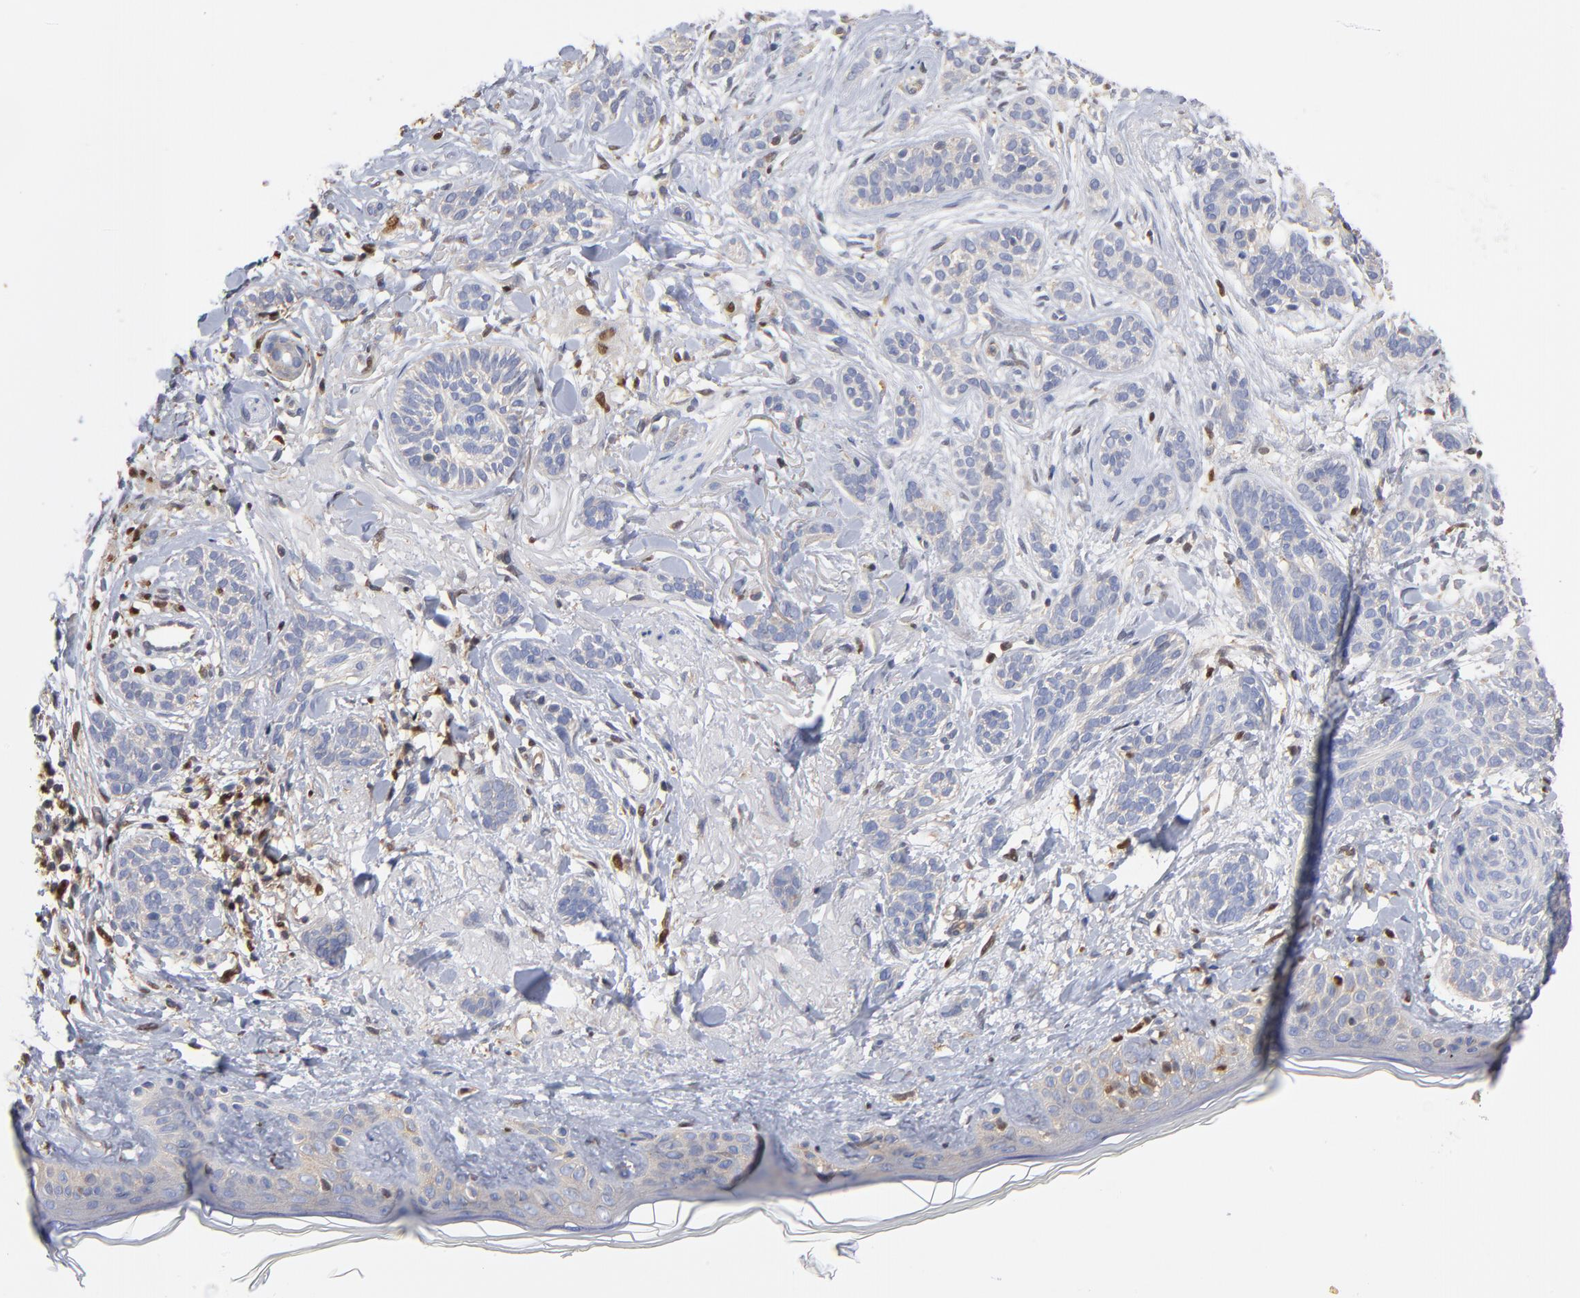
{"staining": {"intensity": "negative", "quantity": "none", "location": "none"}, "tissue": "skin cancer", "cell_type": "Tumor cells", "image_type": "cancer", "snomed": [{"axis": "morphology", "description": "Normal tissue, NOS"}, {"axis": "morphology", "description": "Basal cell carcinoma"}, {"axis": "topography", "description": "Skin"}], "caption": "Tumor cells are negative for brown protein staining in basal cell carcinoma (skin).", "gene": "ARHGEF6", "patient": {"sex": "male", "age": 63}}